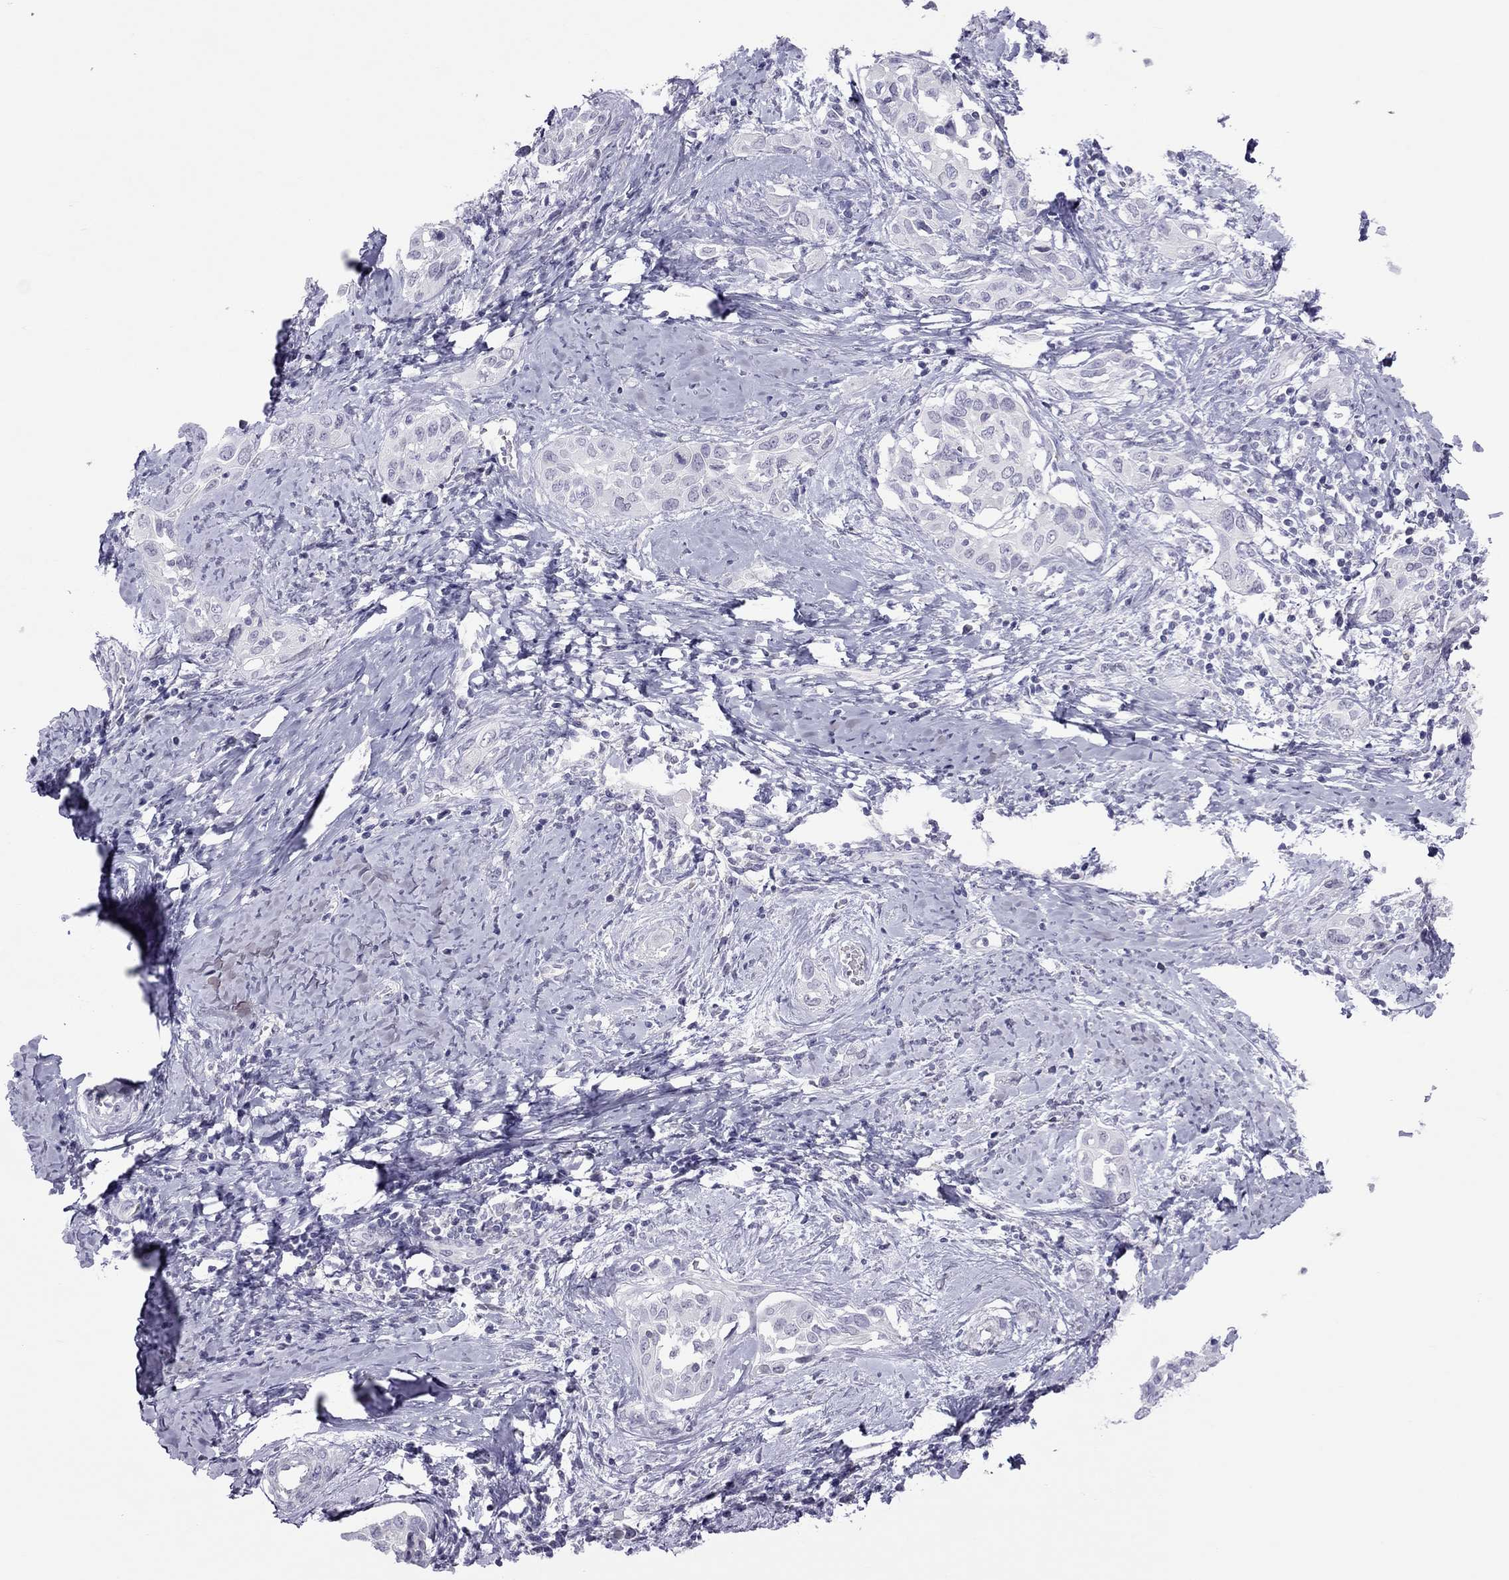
{"staining": {"intensity": "negative", "quantity": "none", "location": "none"}, "tissue": "cervical cancer", "cell_type": "Tumor cells", "image_type": "cancer", "snomed": [{"axis": "morphology", "description": "Squamous cell carcinoma, NOS"}, {"axis": "topography", "description": "Cervix"}], "caption": "Cervical cancer was stained to show a protein in brown. There is no significant expression in tumor cells. (DAB immunohistochemistry (IHC) with hematoxylin counter stain).", "gene": "TEX14", "patient": {"sex": "female", "age": 51}}